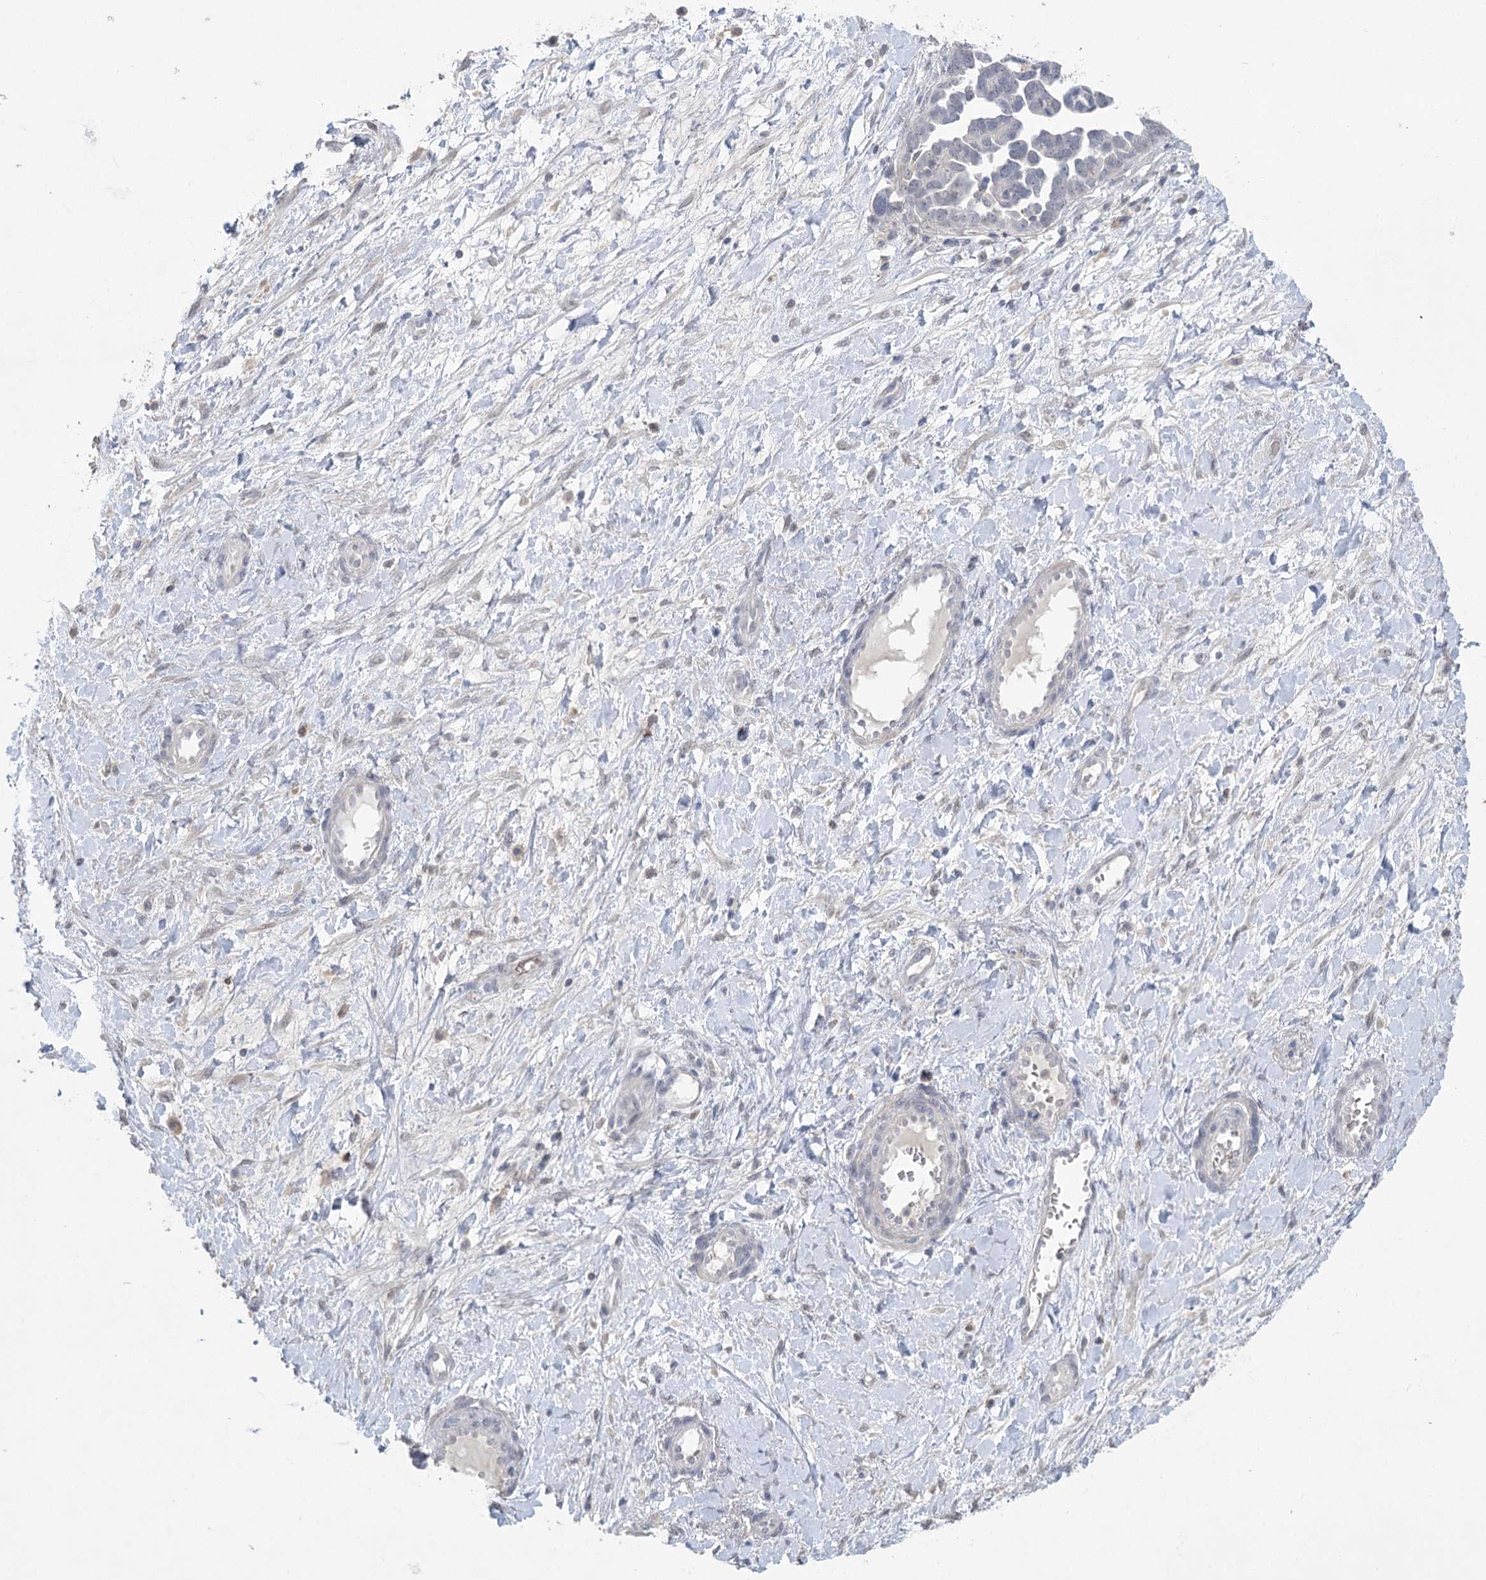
{"staining": {"intensity": "negative", "quantity": "none", "location": "none"}, "tissue": "ovarian cancer", "cell_type": "Tumor cells", "image_type": "cancer", "snomed": [{"axis": "morphology", "description": "Cystadenocarcinoma, serous, NOS"}, {"axis": "topography", "description": "Ovary"}], "caption": "Image shows no significant protein expression in tumor cells of ovarian cancer. Brightfield microscopy of immunohistochemistry (IHC) stained with DAB (brown) and hematoxylin (blue), captured at high magnification.", "gene": "TRAF3IP1", "patient": {"sex": "female", "age": 54}}